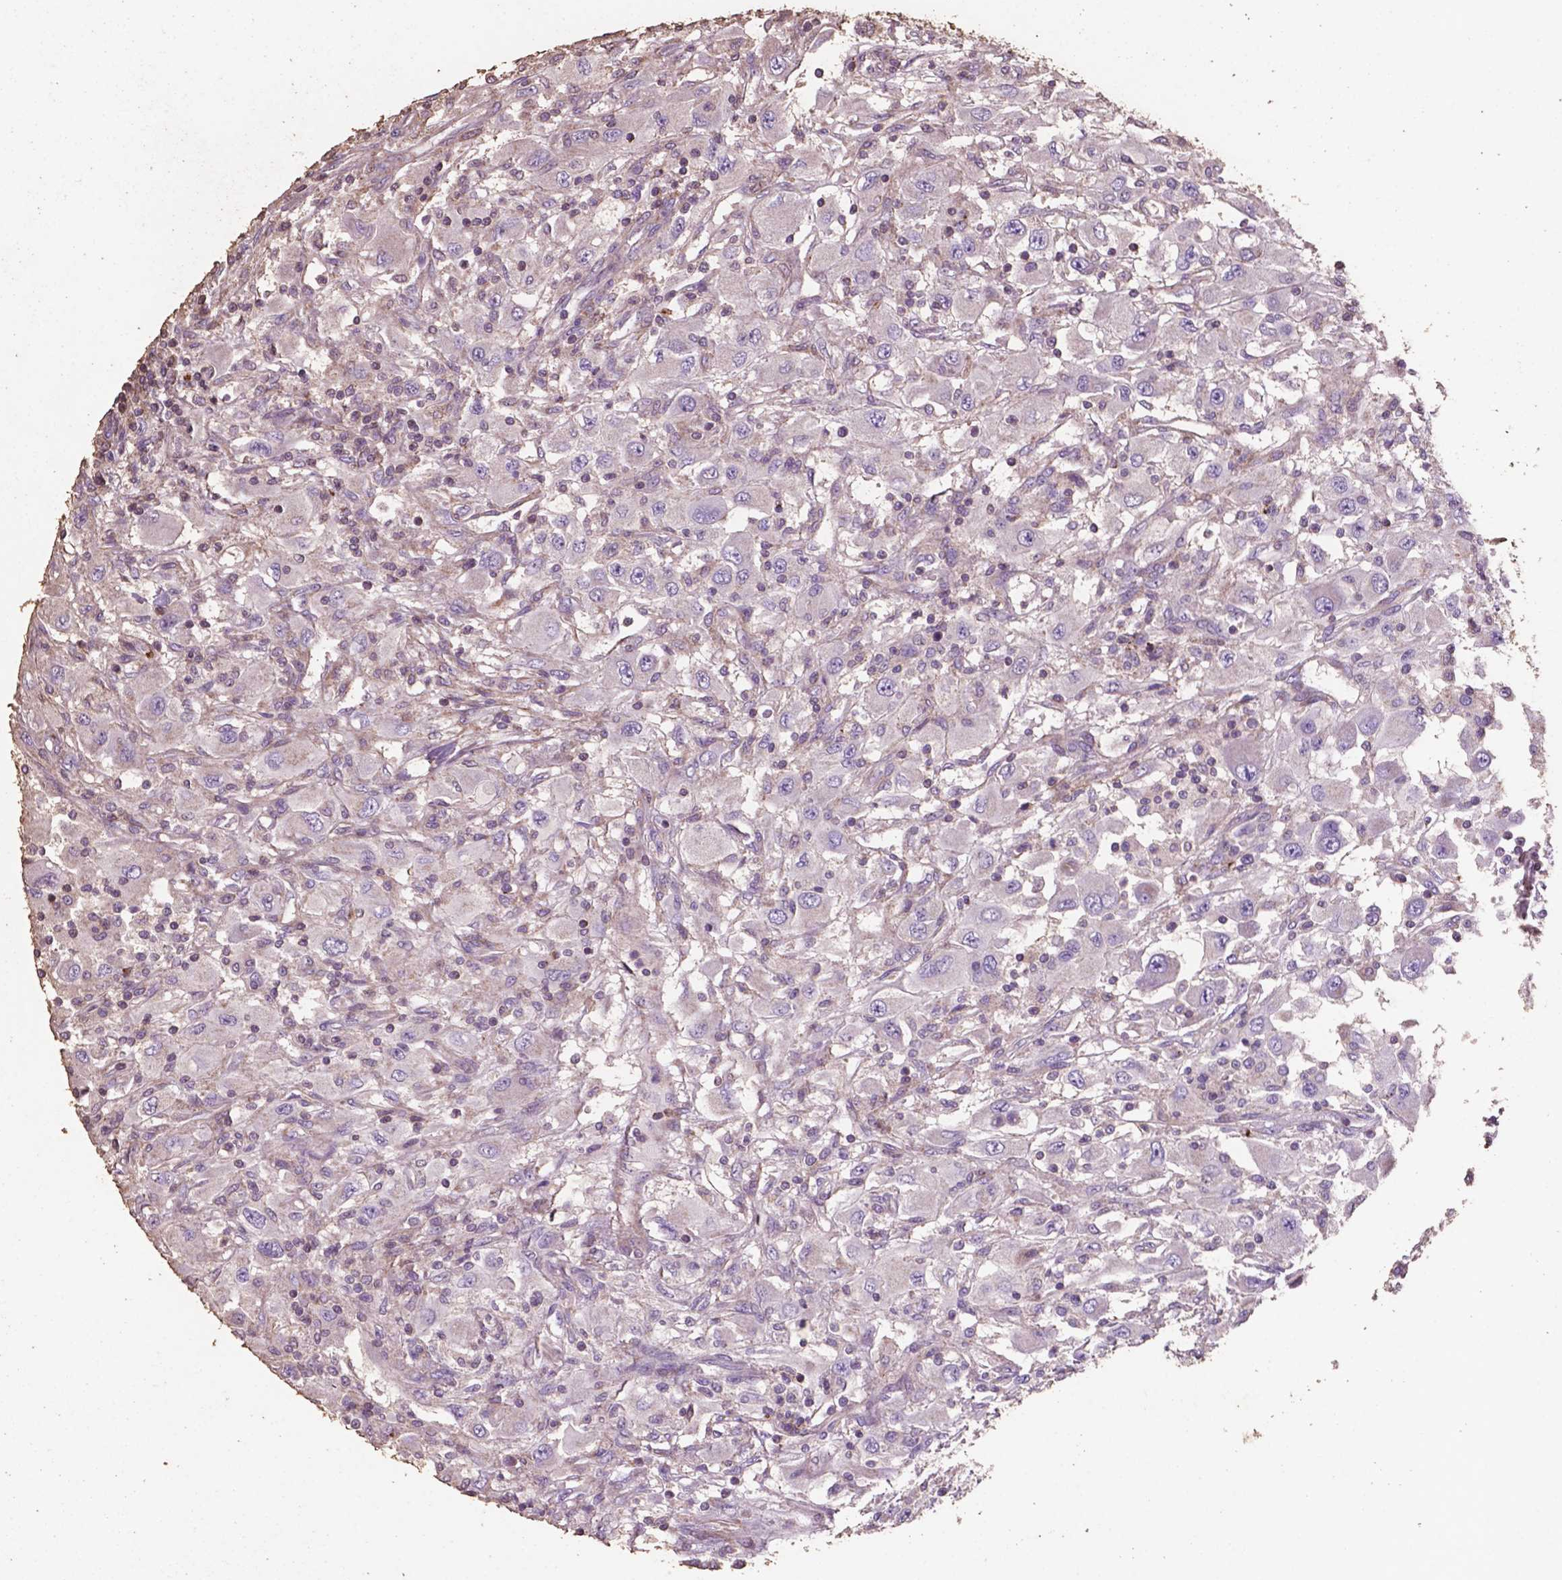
{"staining": {"intensity": "negative", "quantity": "none", "location": "none"}, "tissue": "renal cancer", "cell_type": "Tumor cells", "image_type": "cancer", "snomed": [{"axis": "morphology", "description": "Adenocarcinoma, NOS"}, {"axis": "topography", "description": "Kidney"}], "caption": "There is no significant expression in tumor cells of renal adenocarcinoma.", "gene": "COMMD4", "patient": {"sex": "female", "age": 67}}